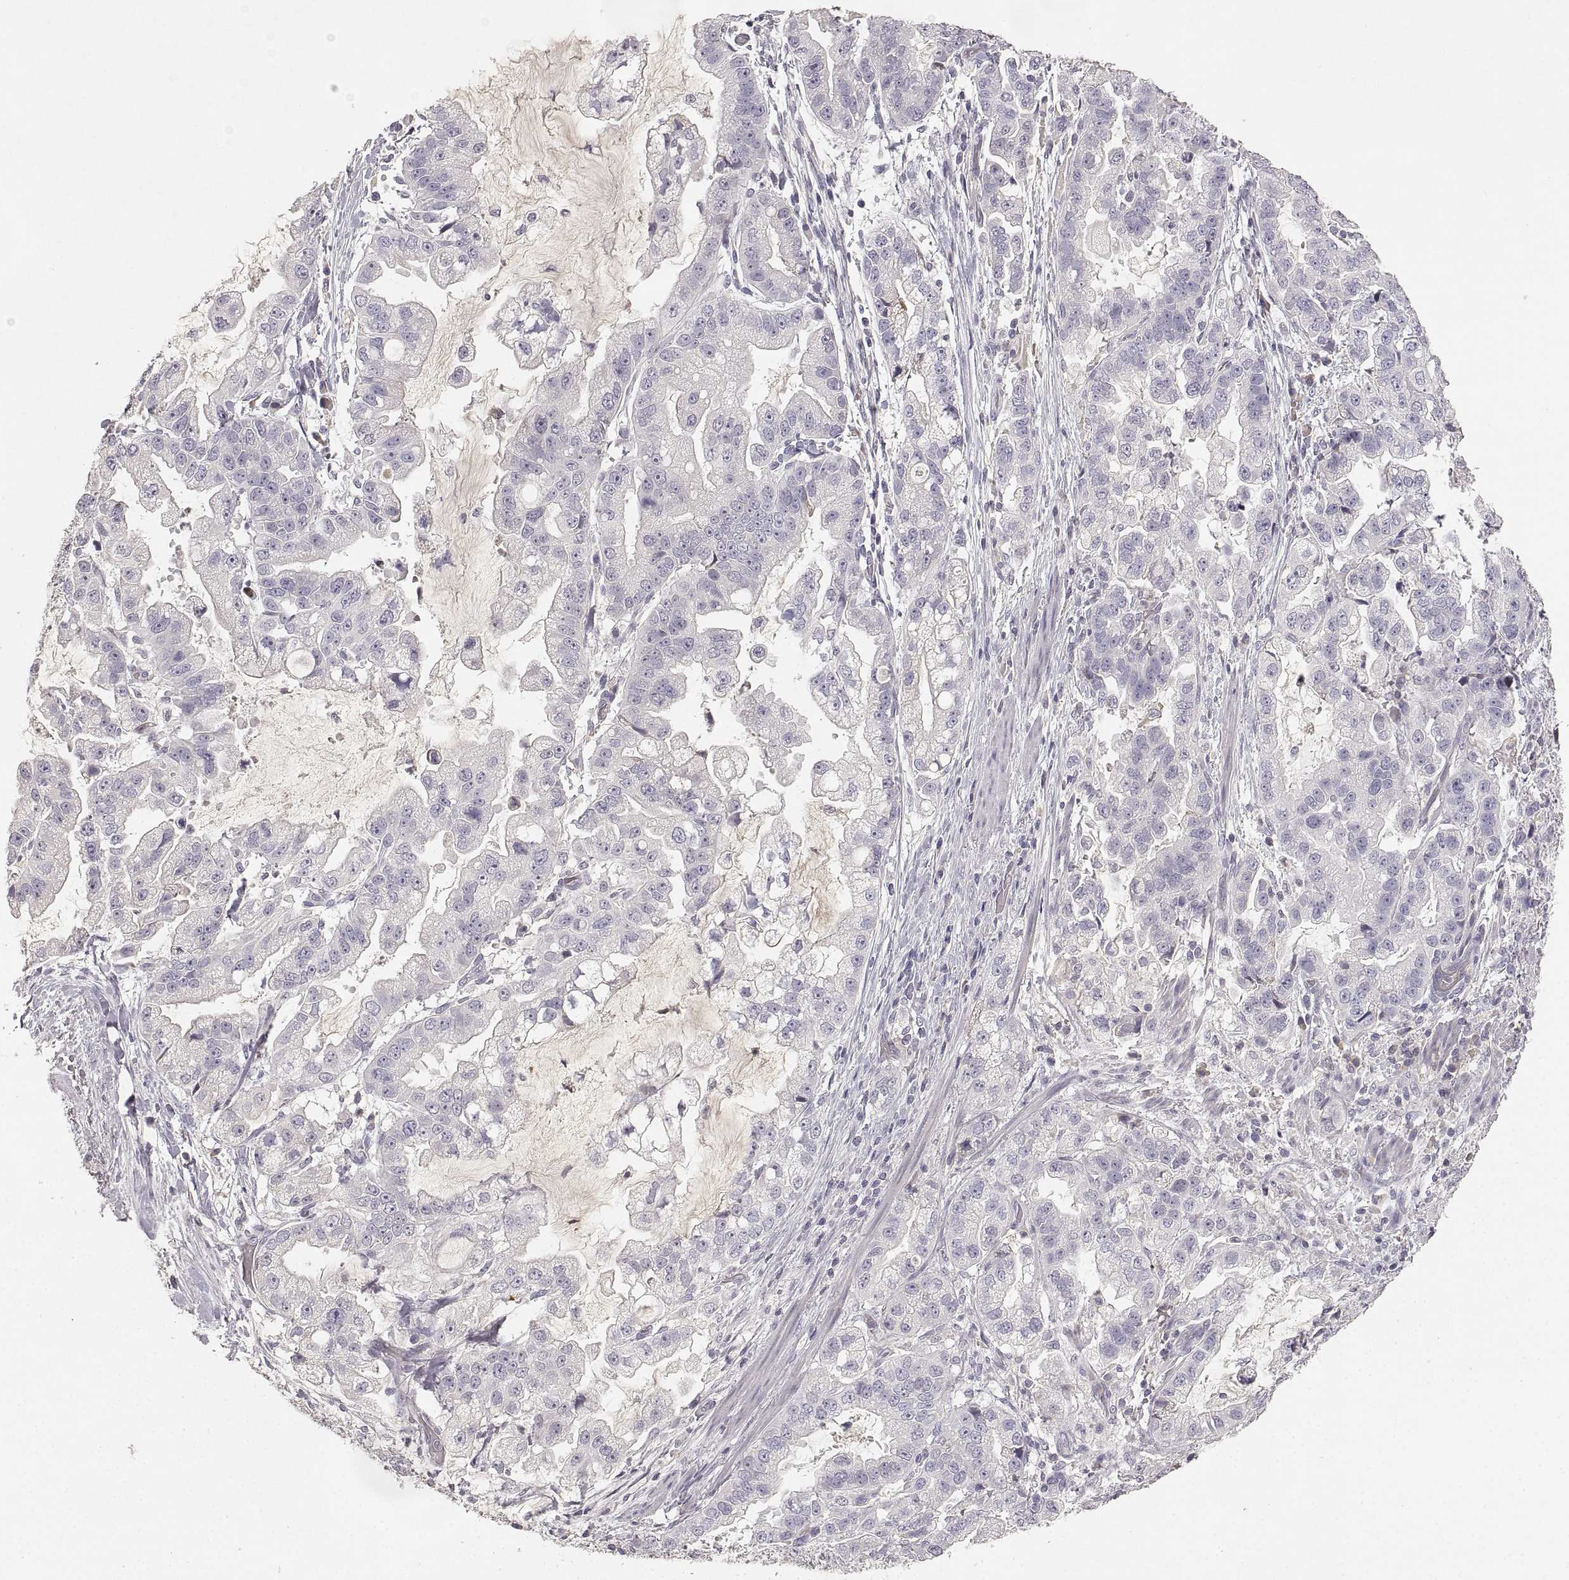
{"staining": {"intensity": "negative", "quantity": "none", "location": "none"}, "tissue": "stomach cancer", "cell_type": "Tumor cells", "image_type": "cancer", "snomed": [{"axis": "morphology", "description": "Adenocarcinoma, NOS"}, {"axis": "topography", "description": "Stomach"}], "caption": "DAB immunohistochemical staining of stomach cancer (adenocarcinoma) demonstrates no significant positivity in tumor cells.", "gene": "RUNDC3A", "patient": {"sex": "male", "age": 59}}